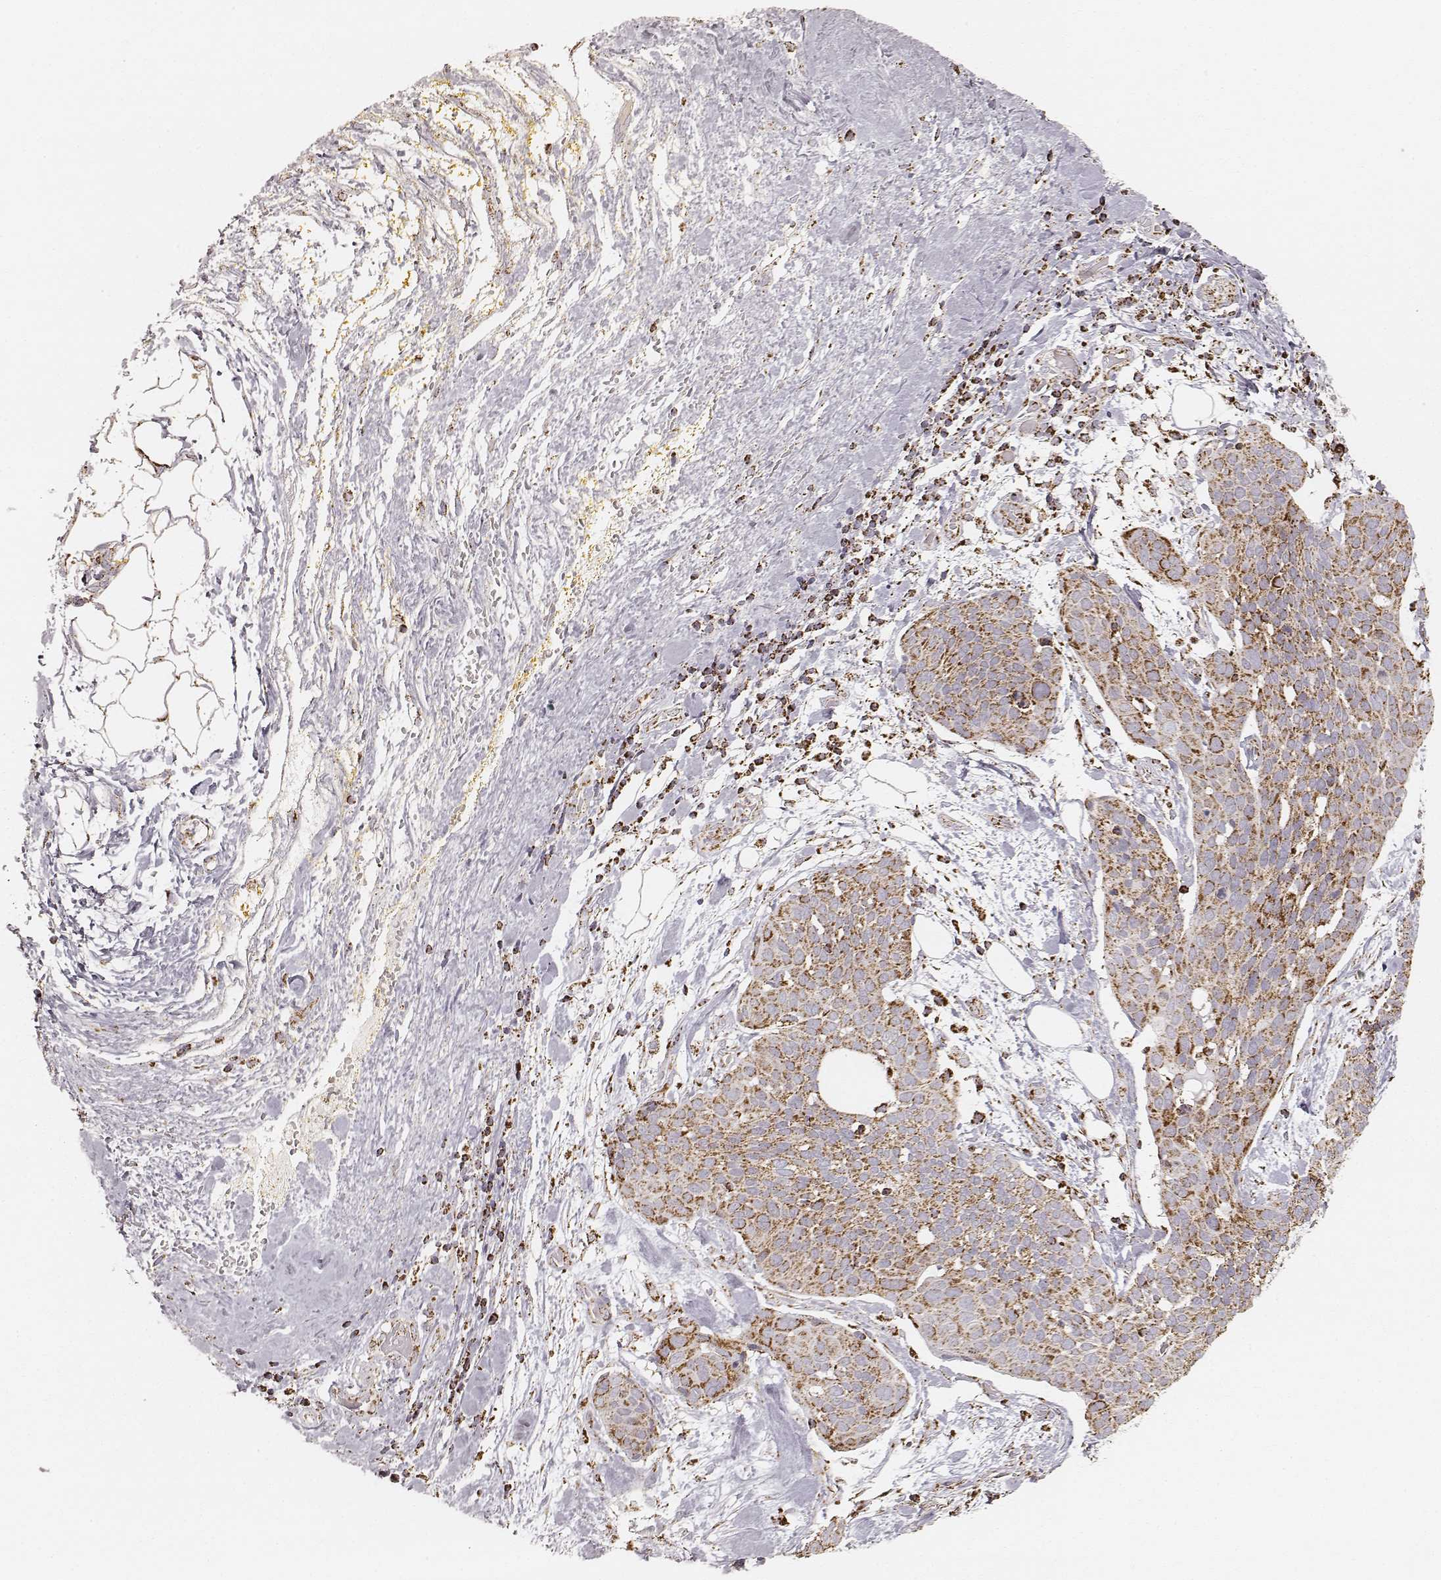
{"staining": {"intensity": "moderate", "quantity": ">75%", "location": "cytoplasmic/membranous"}, "tissue": "cervical cancer", "cell_type": "Tumor cells", "image_type": "cancer", "snomed": [{"axis": "morphology", "description": "Squamous cell carcinoma, NOS"}, {"axis": "topography", "description": "Cervix"}], "caption": "High-magnification brightfield microscopy of cervical squamous cell carcinoma stained with DAB (3,3'-diaminobenzidine) (brown) and counterstained with hematoxylin (blue). tumor cells exhibit moderate cytoplasmic/membranous expression is seen in approximately>75% of cells. The staining was performed using DAB (3,3'-diaminobenzidine), with brown indicating positive protein expression. Nuclei are stained blue with hematoxylin.", "gene": "CS", "patient": {"sex": "female", "age": 39}}